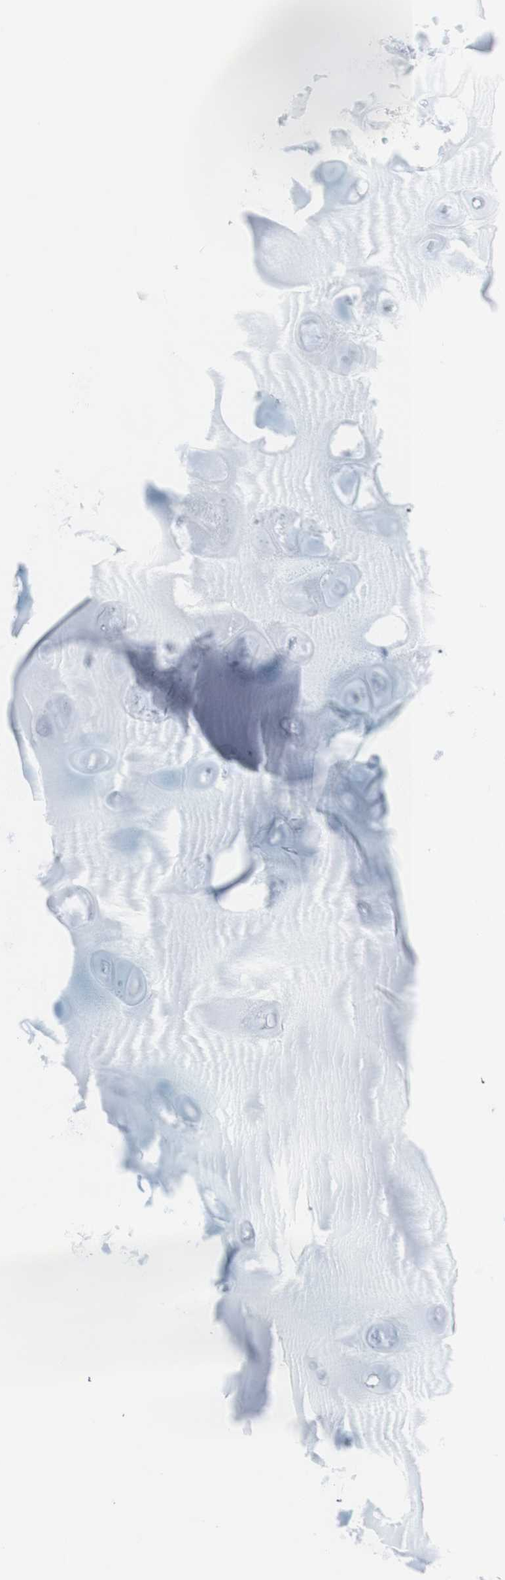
{"staining": {"intensity": "negative", "quantity": "none", "location": "none"}, "tissue": "adipose tissue", "cell_type": "Adipocytes", "image_type": "normal", "snomed": [{"axis": "morphology", "description": "Normal tissue, NOS"}, {"axis": "topography", "description": "Bronchus"}], "caption": "An immunohistochemistry micrograph of normal adipose tissue is shown. There is no staining in adipocytes of adipose tissue.", "gene": "CD247", "patient": {"sex": "female", "age": 73}}